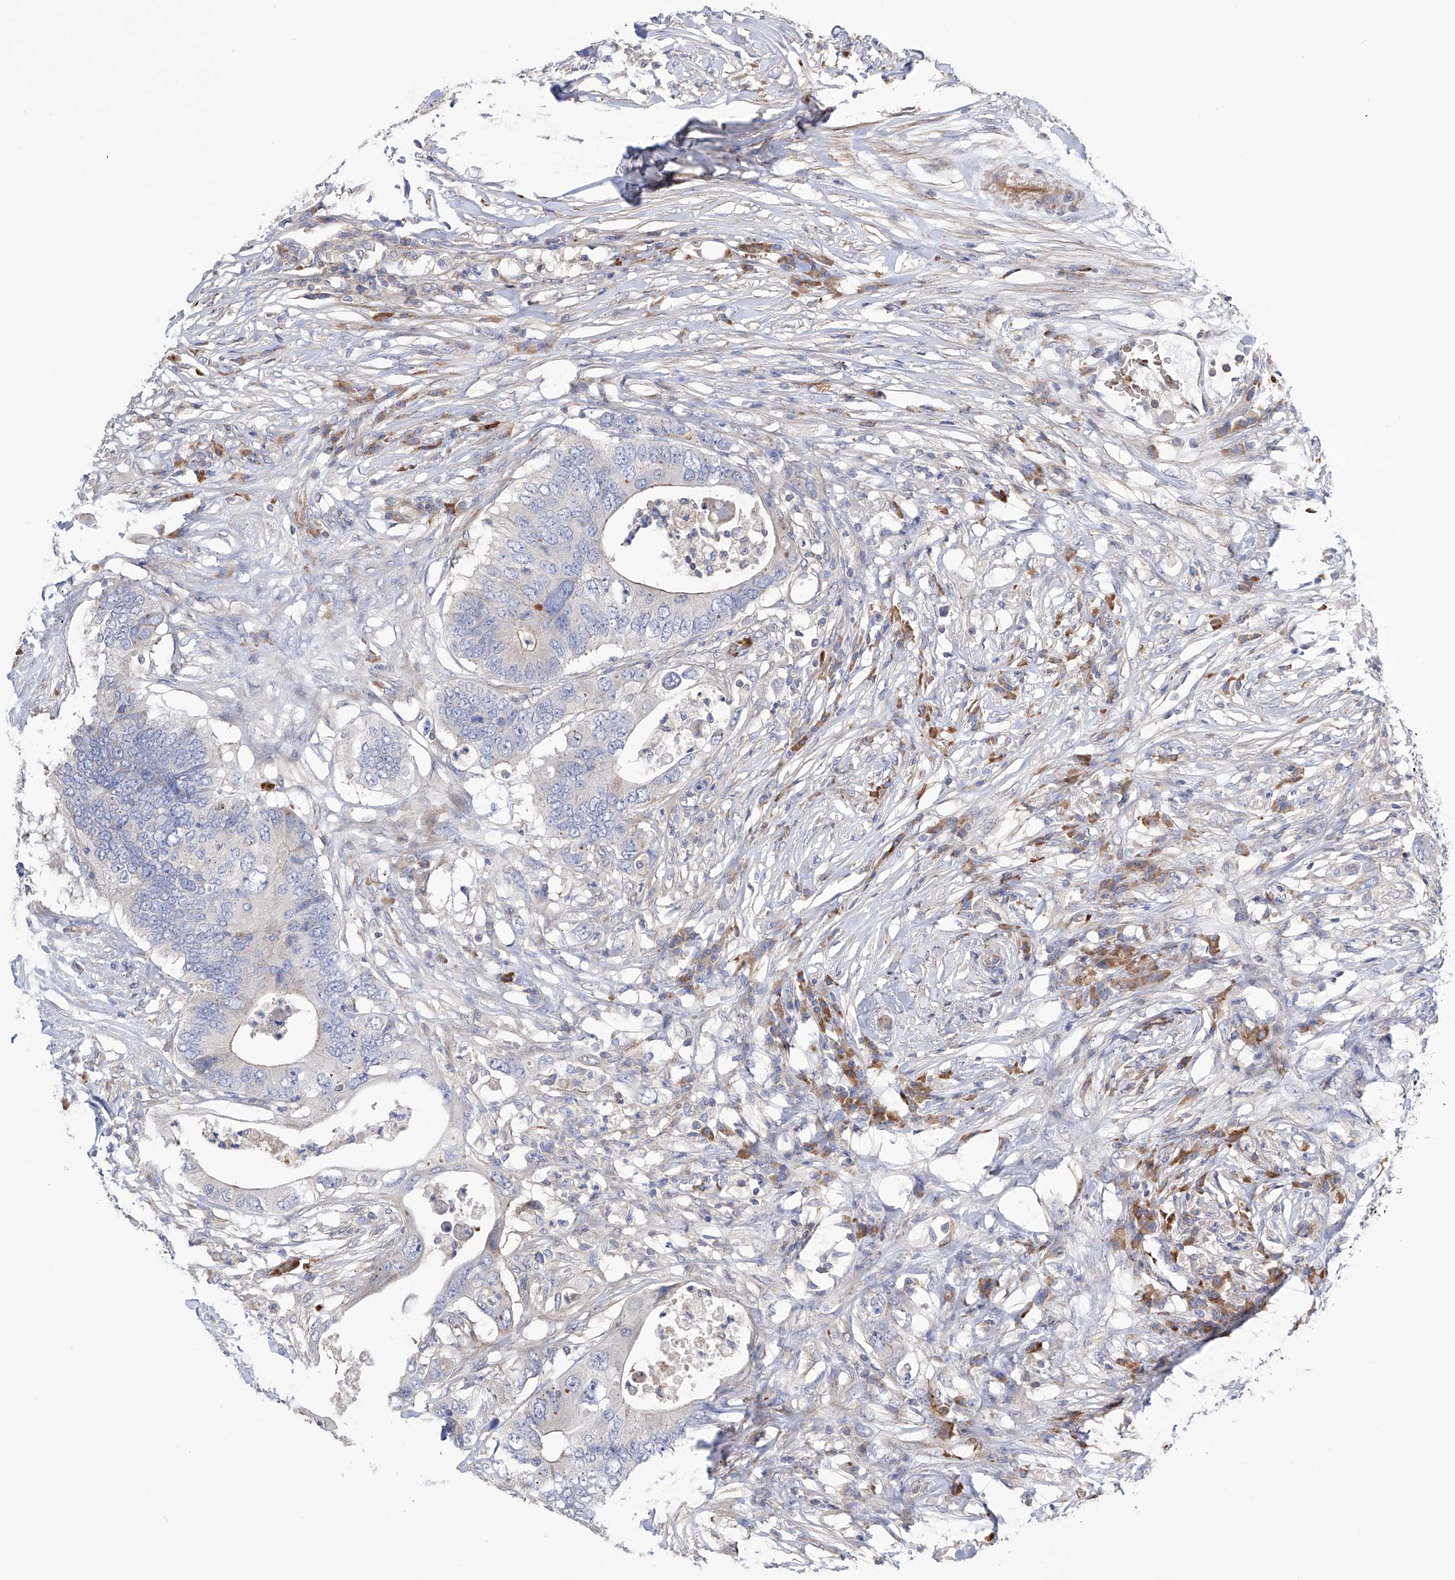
{"staining": {"intensity": "weak", "quantity": "<25%", "location": "cytoplasmic/membranous"}, "tissue": "colorectal cancer", "cell_type": "Tumor cells", "image_type": "cancer", "snomed": [{"axis": "morphology", "description": "Adenocarcinoma, NOS"}, {"axis": "topography", "description": "Colon"}], "caption": "Image shows no protein staining in tumor cells of colorectal cancer tissue.", "gene": "NFATC4", "patient": {"sex": "male", "age": 71}}